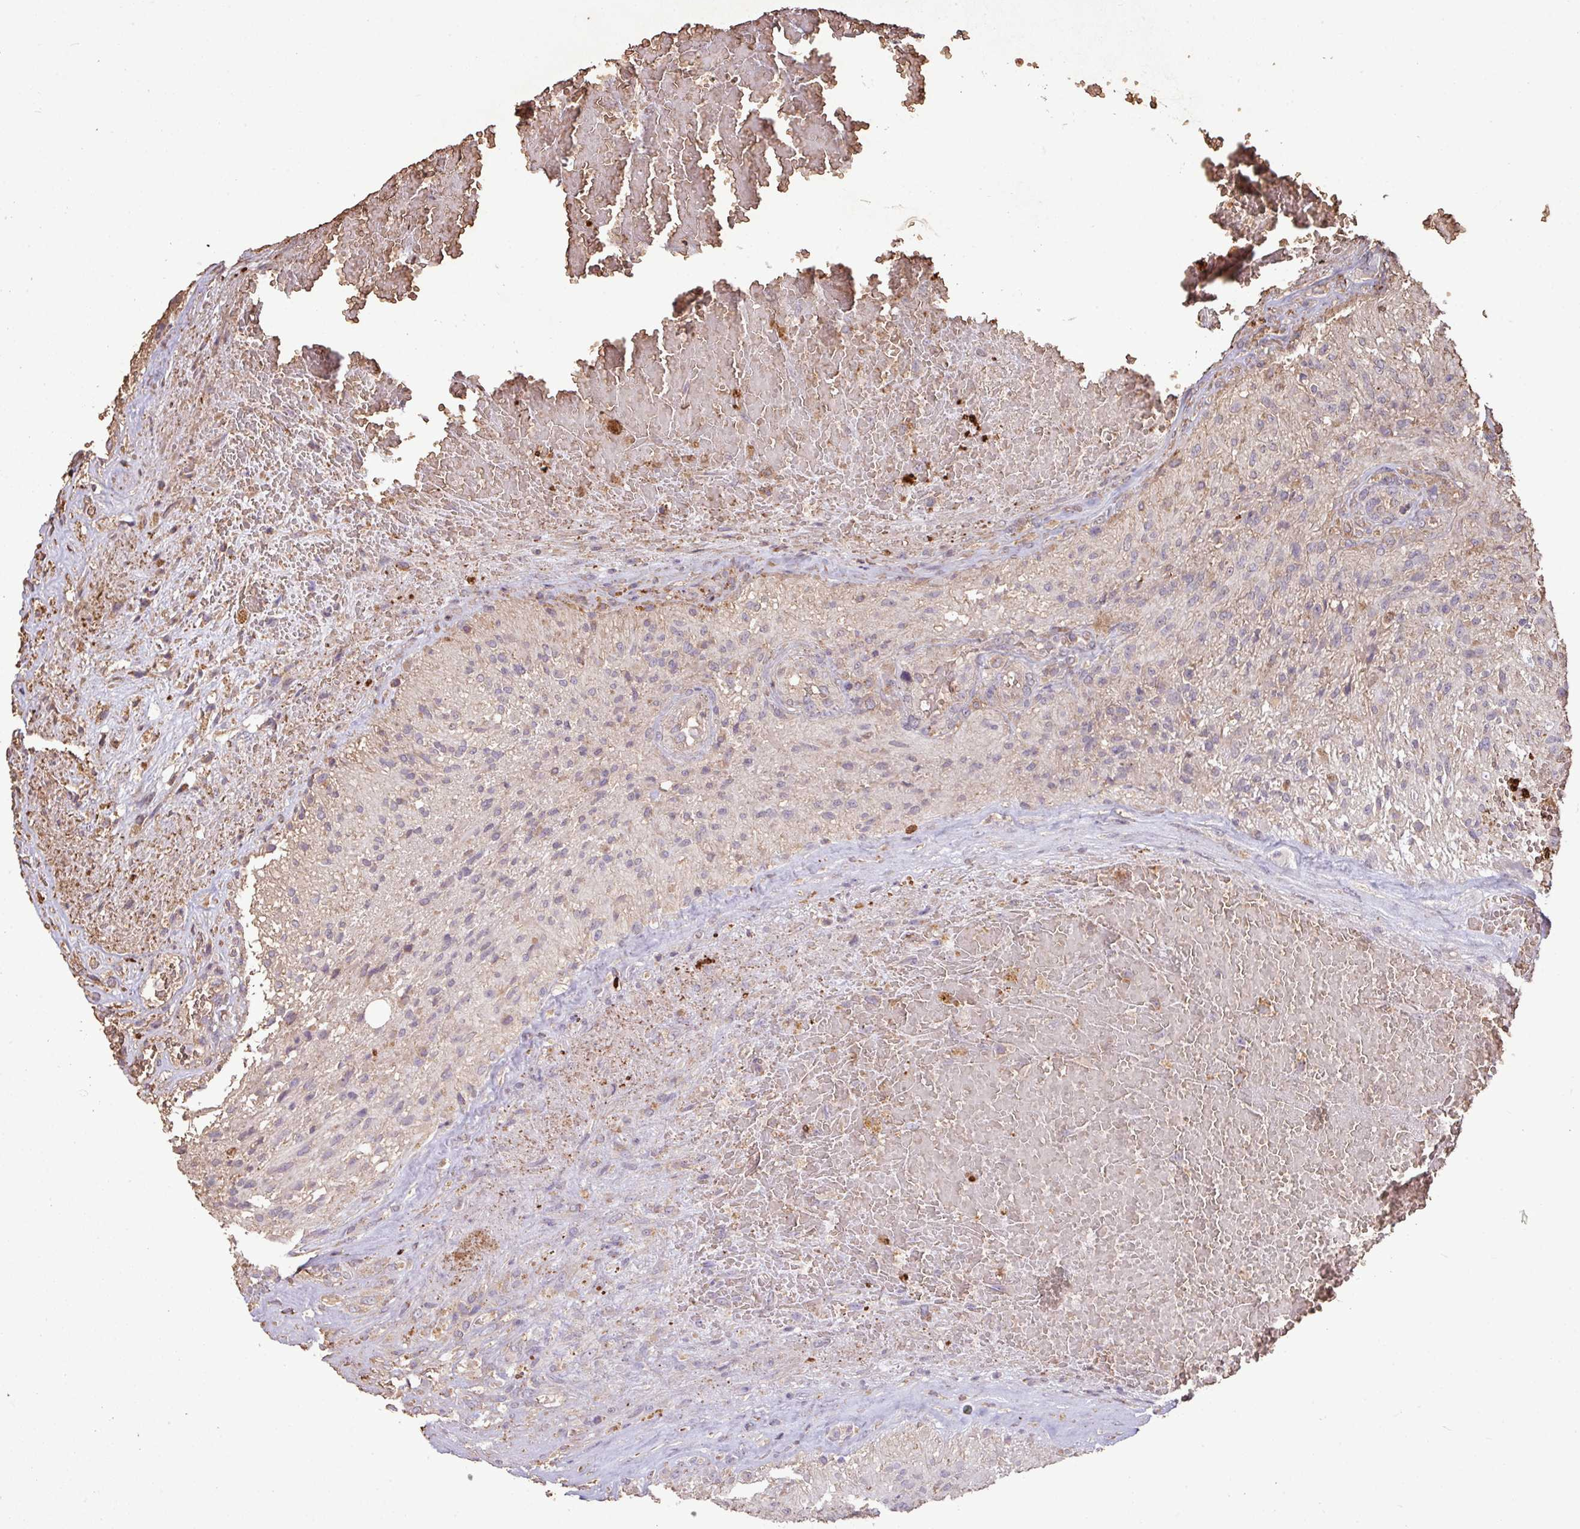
{"staining": {"intensity": "negative", "quantity": "none", "location": "none"}, "tissue": "glioma", "cell_type": "Tumor cells", "image_type": "cancer", "snomed": [{"axis": "morphology", "description": "Glioma, malignant, High grade"}, {"axis": "topography", "description": "Brain"}], "caption": "Tumor cells are negative for brown protein staining in glioma.", "gene": "CAMK2B", "patient": {"sex": "male", "age": 56}}